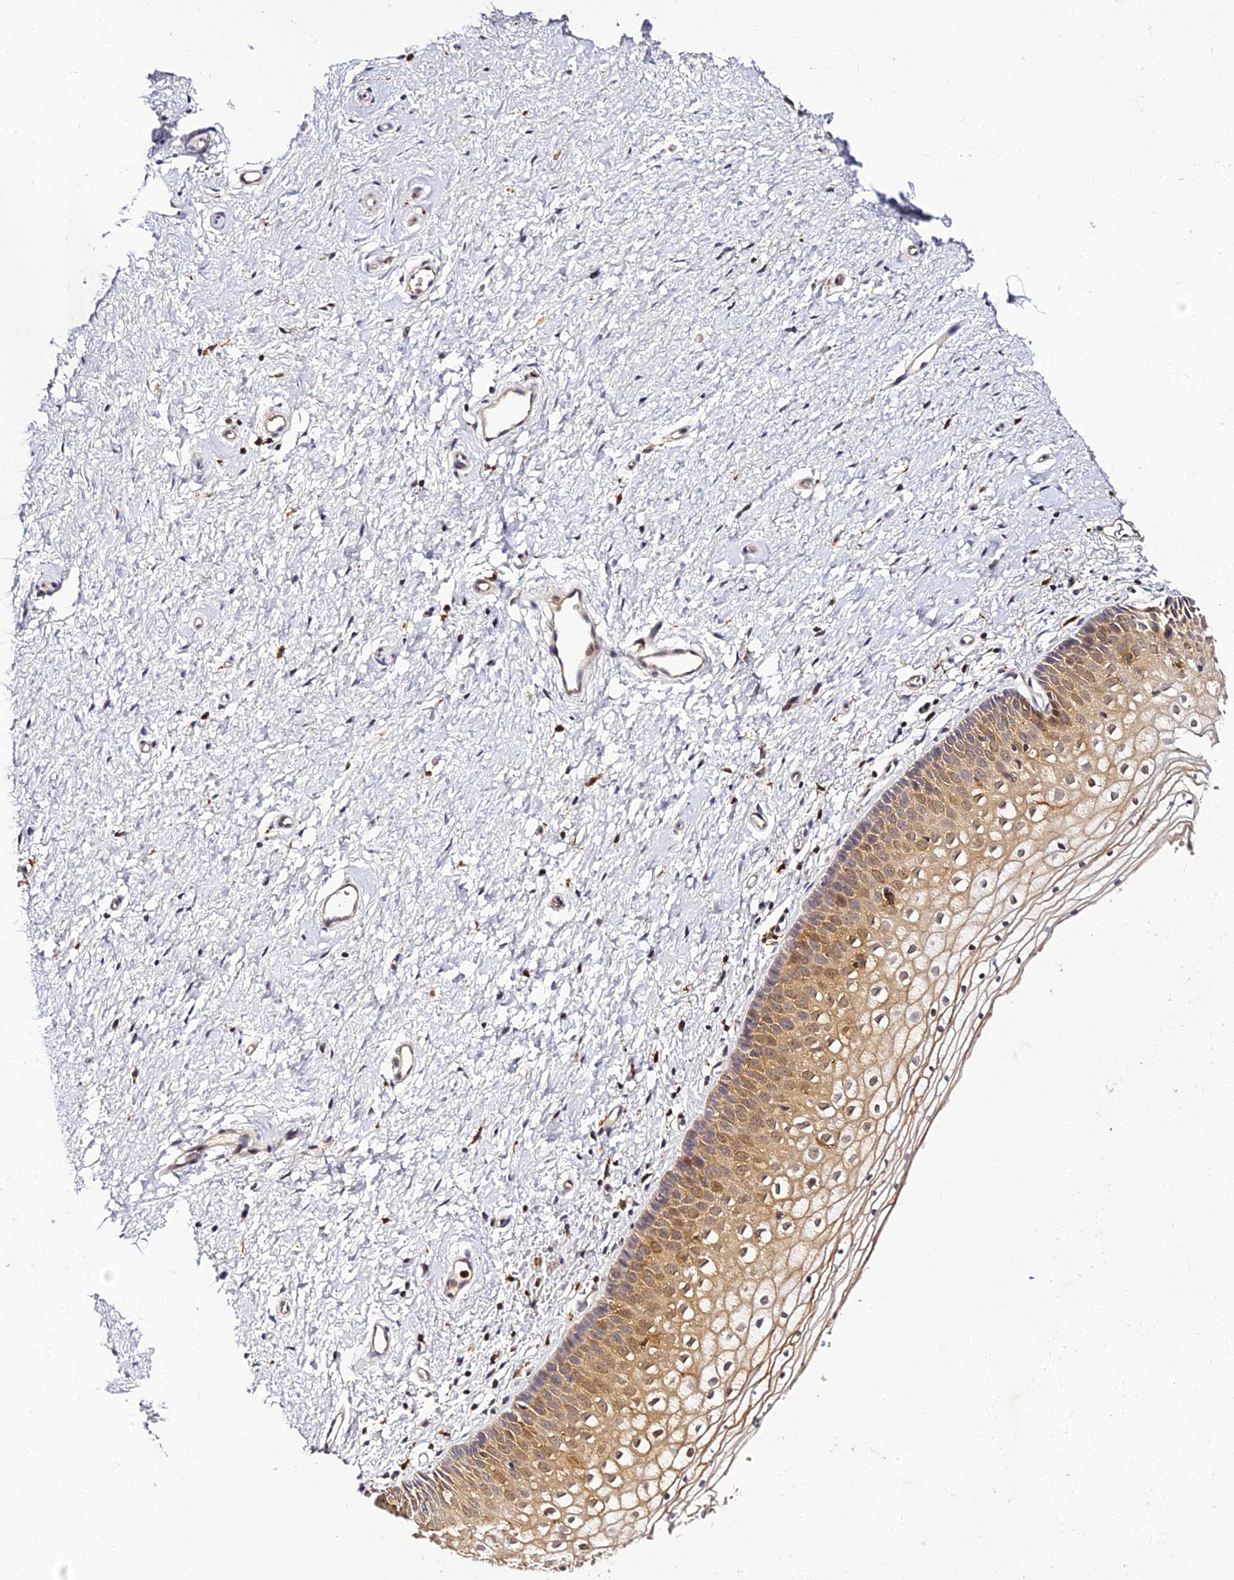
{"staining": {"intensity": "moderate", "quantity": ">75%", "location": "cytoplasmic/membranous,nuclear"}, "tissue": "vagina", "cell_type": "Squamous epithelial cells", "image_type": "normal", "snomed": [{"axis": "morphology", "description": "Normal tissue, NOS"}, {"axis": "topography", "description": "Vagina"}], "caption": "Immunohistochemistry (IHC) of unremarkable vagina displays medium levels of moderate cytoplasmic/membranous,nuclear expression in approximately >75% of squamous epithelial cells. The protein of interest is shown in brown color, while the nuclei are stained blue.", "gene": "IL4I1", "patient": {"sex": "female", "age": 60}}